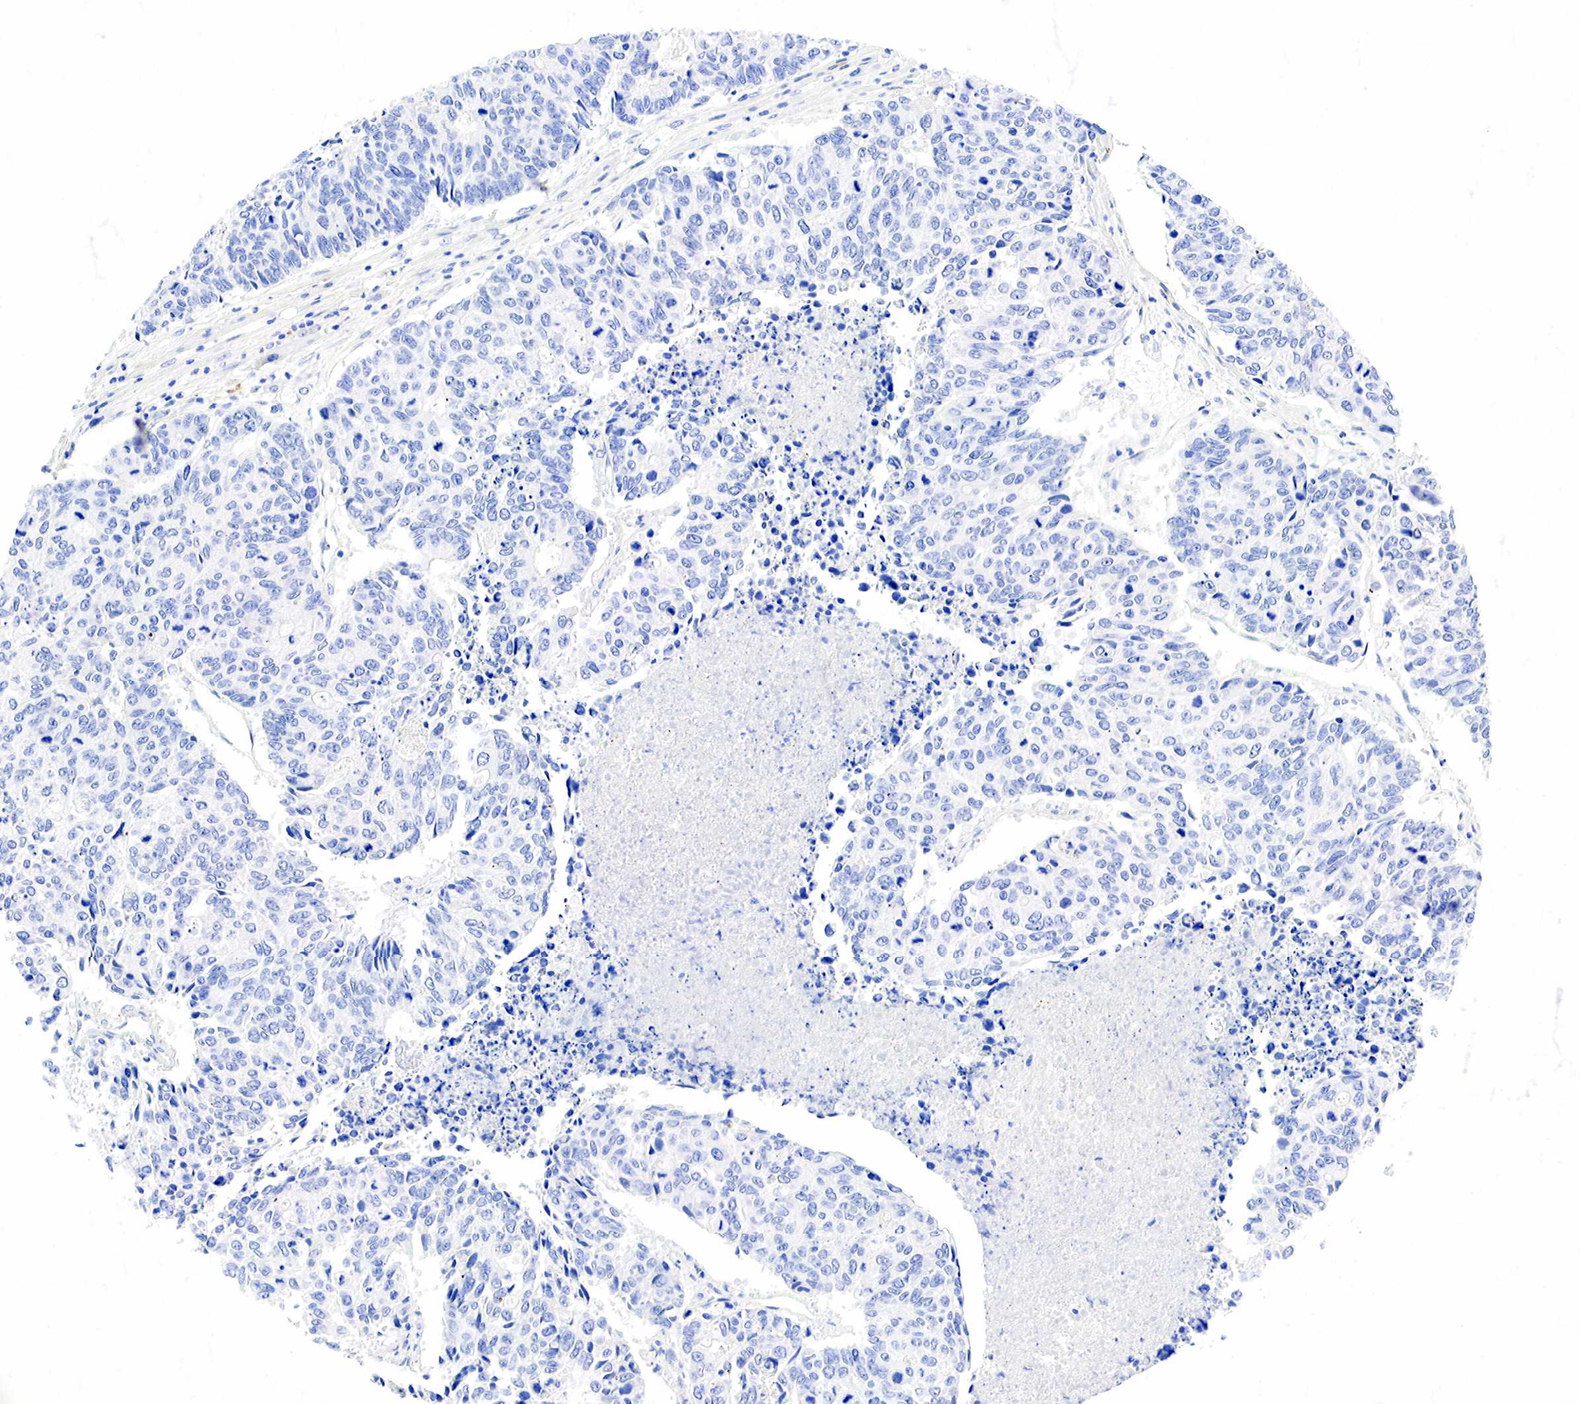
{"staining": {"intensity": "negative", "quantity": "none", "location": "none"}, "tissue": "liver cancer", "cell_type": "Tumor cells", "image_type": "cancer", "snomed": [{"axis": "morphology", "description": "Carcinoma, metastatic, NOS"}, {"axis": "topography", "description": "Liver"}], "caption": "IHC histopathology image of metastatic carcinoma (liver) stained for a protein (brown), which exhibits no staining in tumor cells.", "gene": "CD79A", "patient": {"sex": "male", "age": 49}}